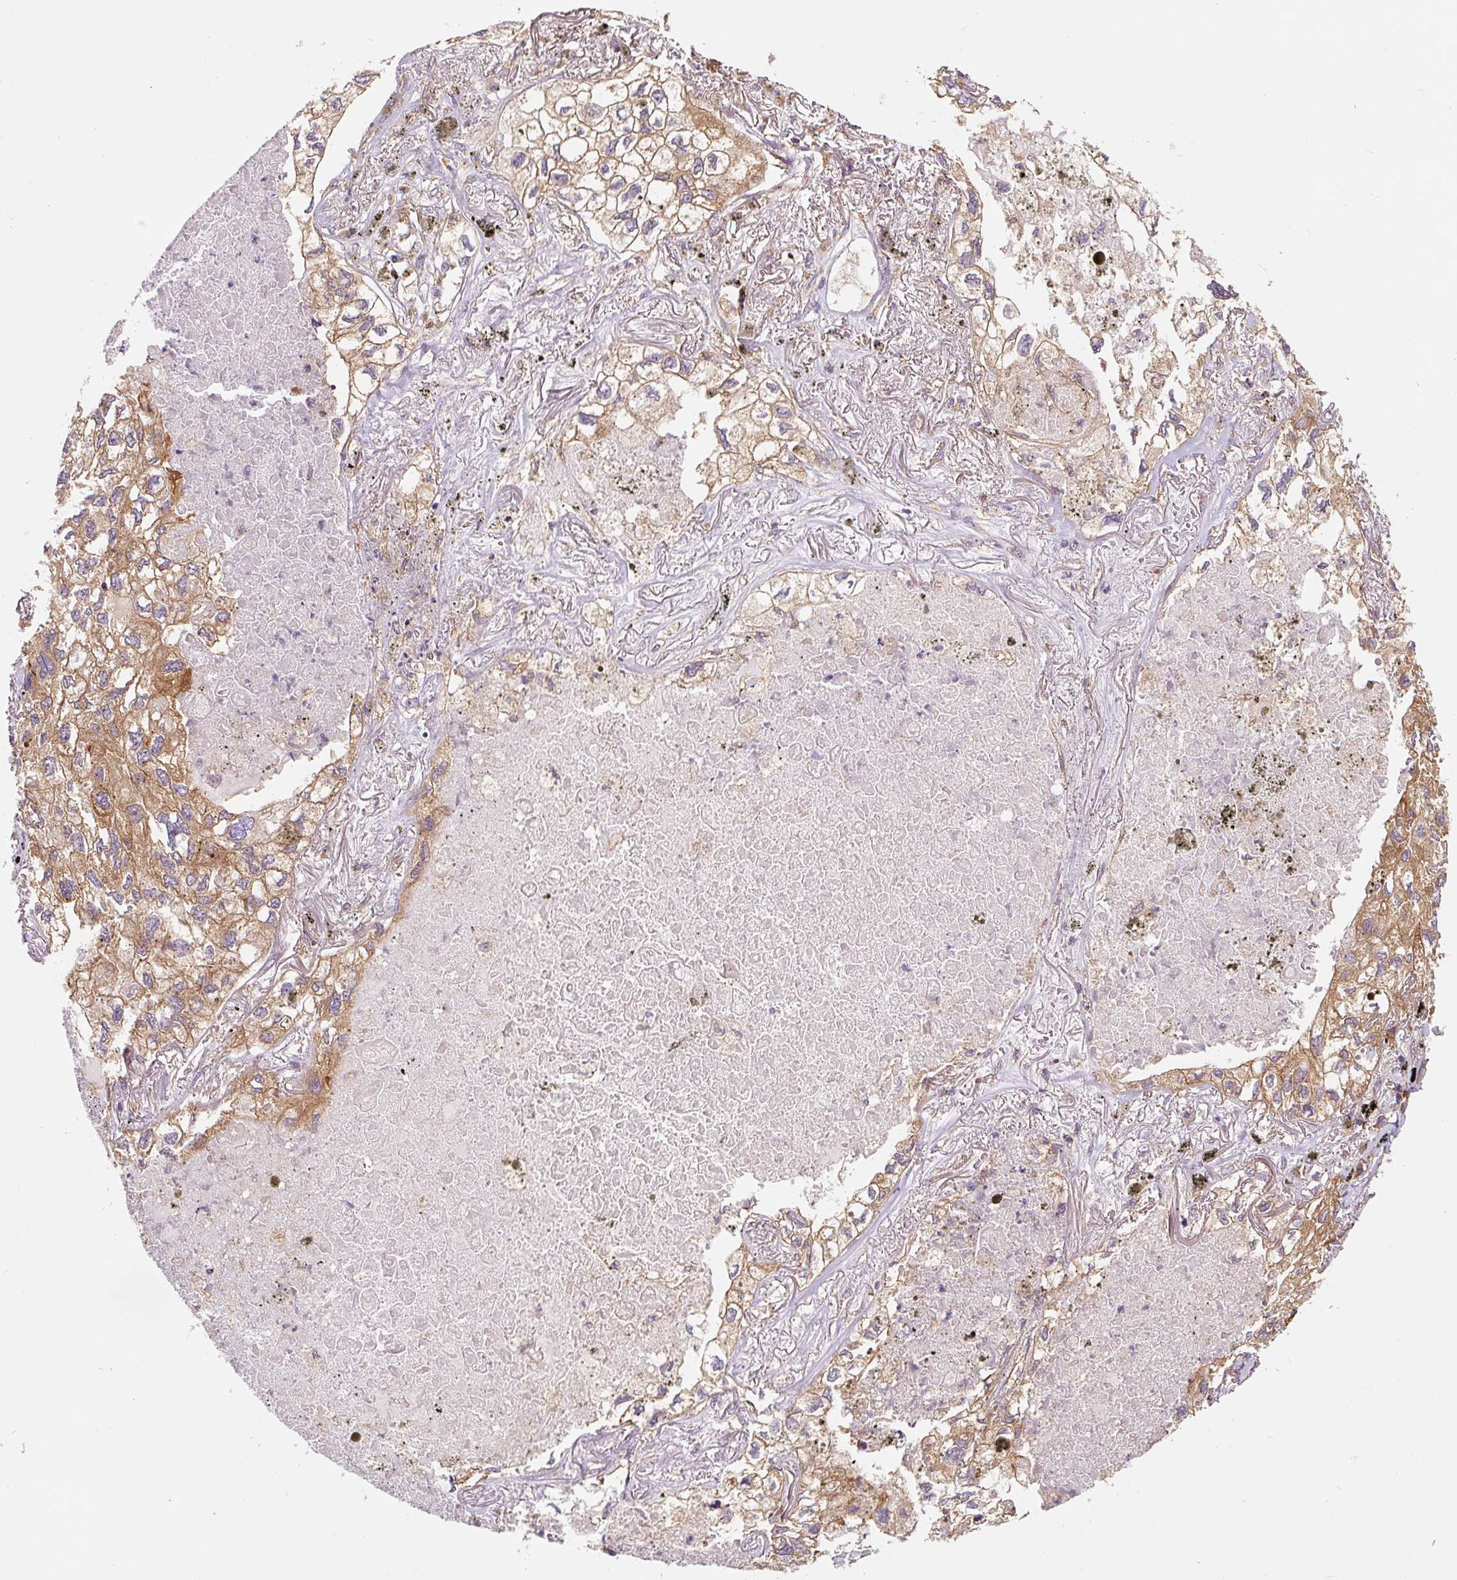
{"staining": {"intensity": "moderate", "quantity": ">75%", "location": "cytoplasmic/membranous"}, "tissue": "lung cancer", "cell_type": "Tumor cells", "image_type": "cancer", "snomed": [{"axis": "morphology", "description": "Adenocarcinoma, NOS"}, {"axis": "topography", "description": "Lung"}], "caption": "Lung cancer (adenocarcinoma) tissue demonstrates moderate cytoplasmic/membranous expression in approximately >75% of tumor cells, visualized by immunohistochemistry.", "gene": "EIF2S2", "patient": {"sex": "male", "age": 65}}